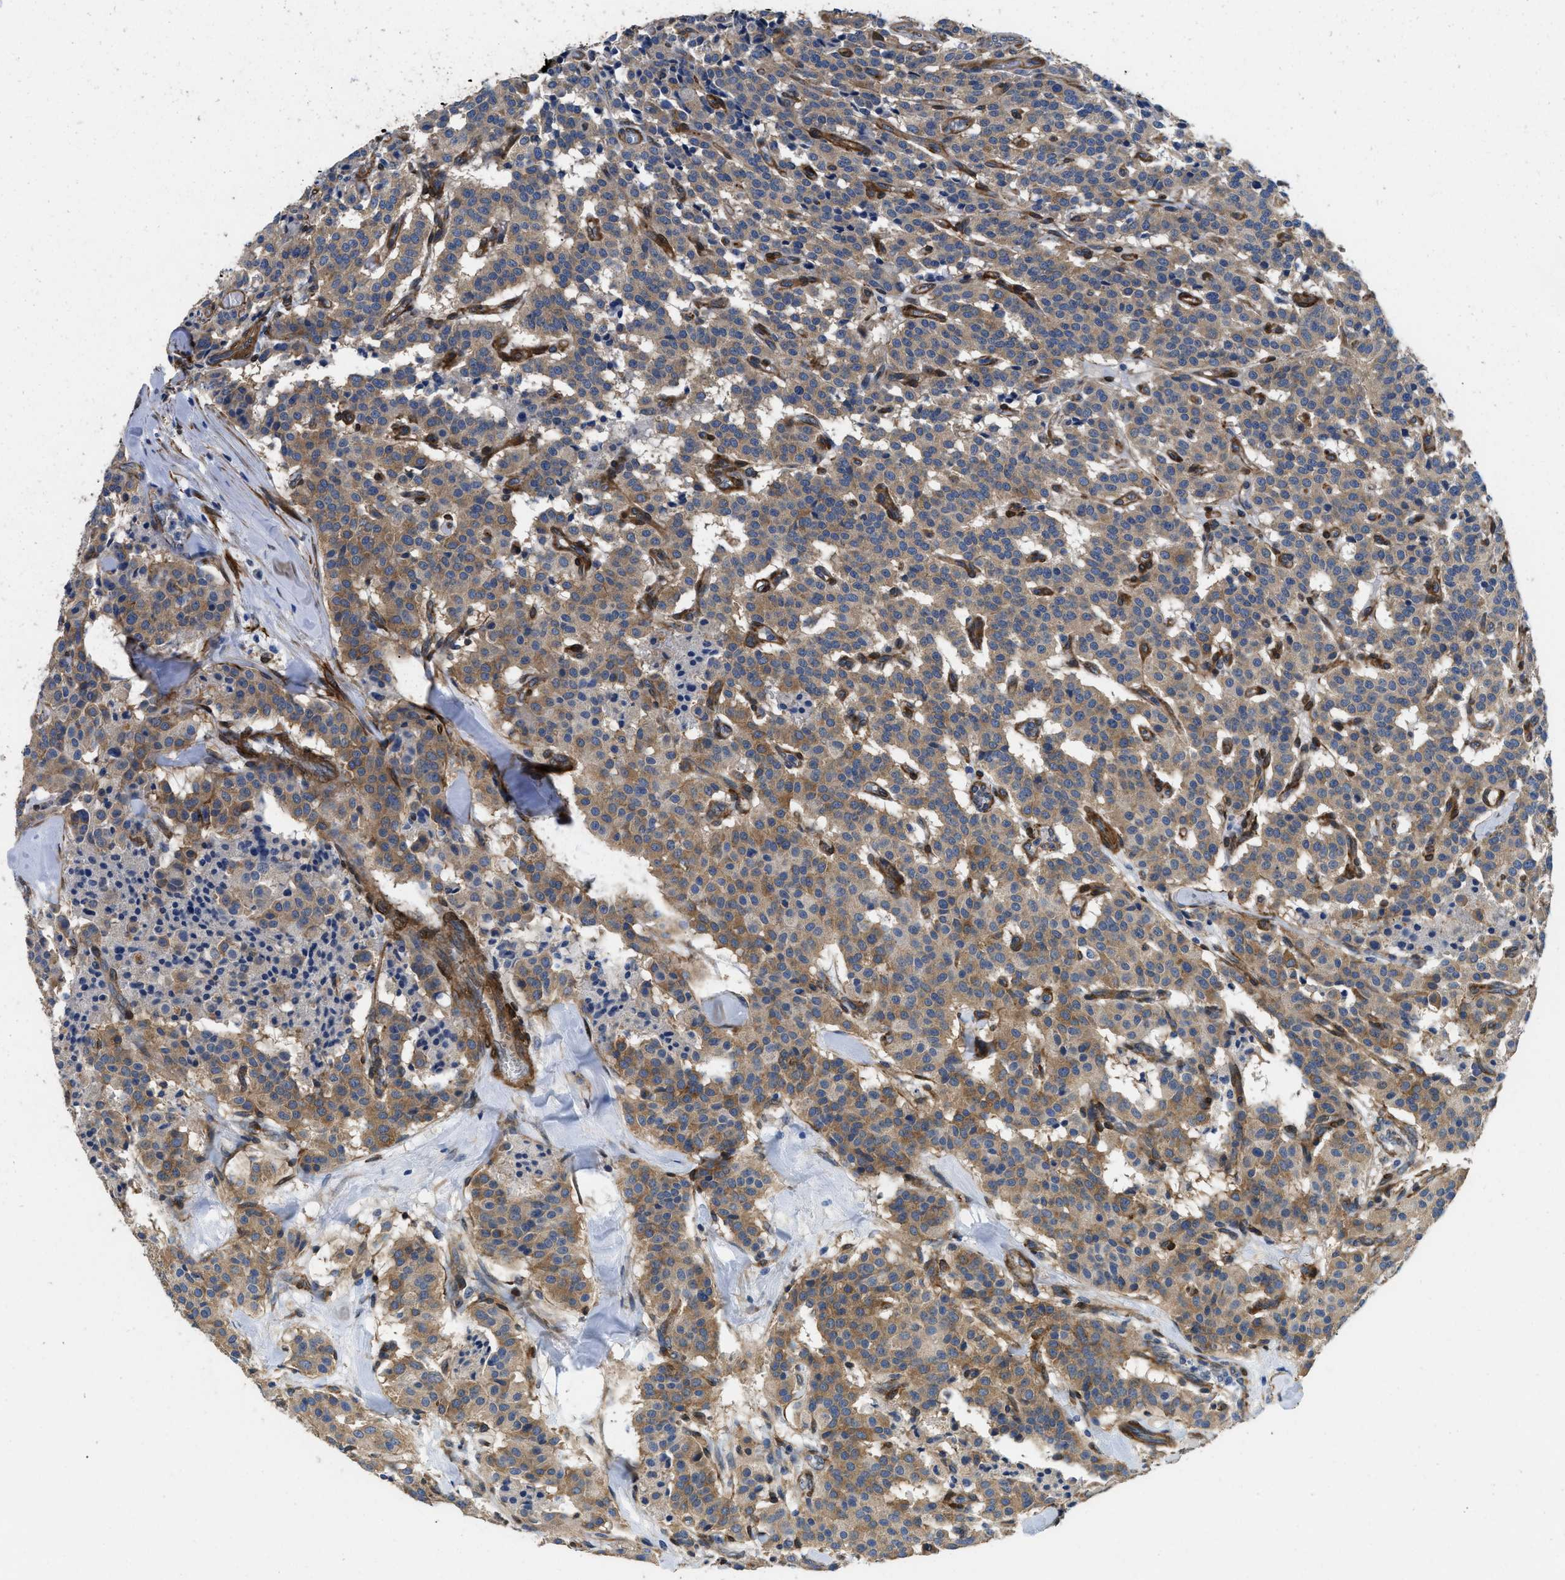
{"staining": {"intensity": "moderate", "quantity": ">75%", "location": "cytoplasmic/membranous"}, "tissue": "carcinoid", "cell_type": "Tumor cells", "image_type": "cancer", "snomed": [{"axis": "morphology", "description": "Carcinoid, malignant, NOS"}, {"axis": "topography", "description": "Lung"}], "caption": "High-power microscopy captured an immunohistochemistry (IHC) histopathology image of carcinoid, revealing moderate cytoplasmic/membranous positivity in about >75% of tumor cells. (DAB (3,3'-diaminobenzidine) IHC with brightfield microscopy, high magnification).", "gene": "RAPH1", "patient": {"sex": "male", "age": 30}}